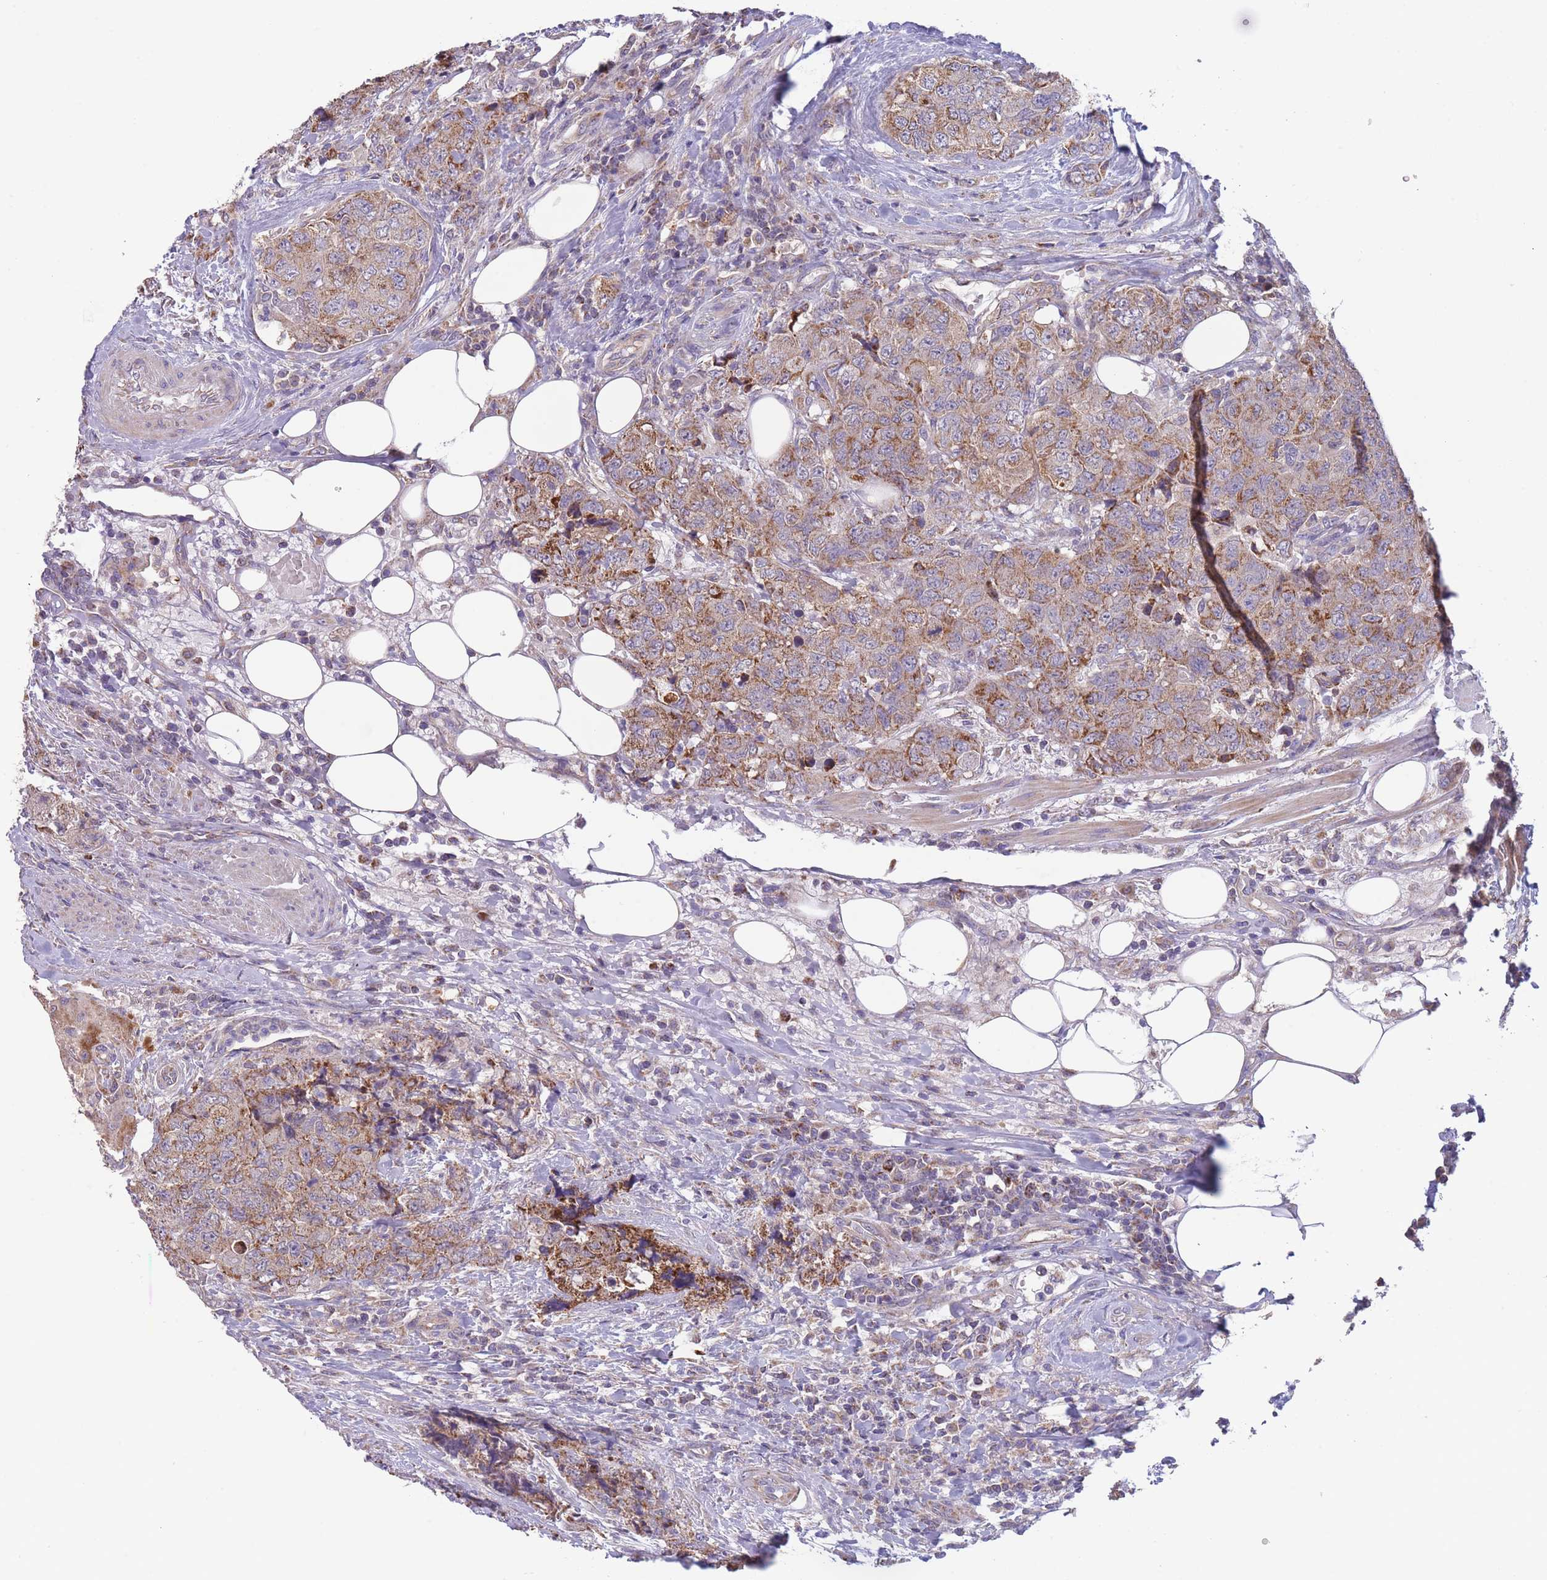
{"staining": {"intensity": "moderate", "quantity": "25%-75%", "location": "cytoplasmic/membranous"}, "tissue": "urothelial cancer", "cell_type": "Tumor cells", "image_type": "cancer", "snomed": [{"axis": "morphology", "description": "Urothelial carcinoma, High grade"}, {"axis": "topography", "description": "Urinary bladder"}], "caption": "Urothelial carcinoma (high-grade) was stained to show a protein in brown. There is medium levels of moderate cytoplasmic/membranous expression in approximately 25%-75% of tumor cells.", "gene": "SLC25A42", "patient": {"sex": "female", "age": 78}}